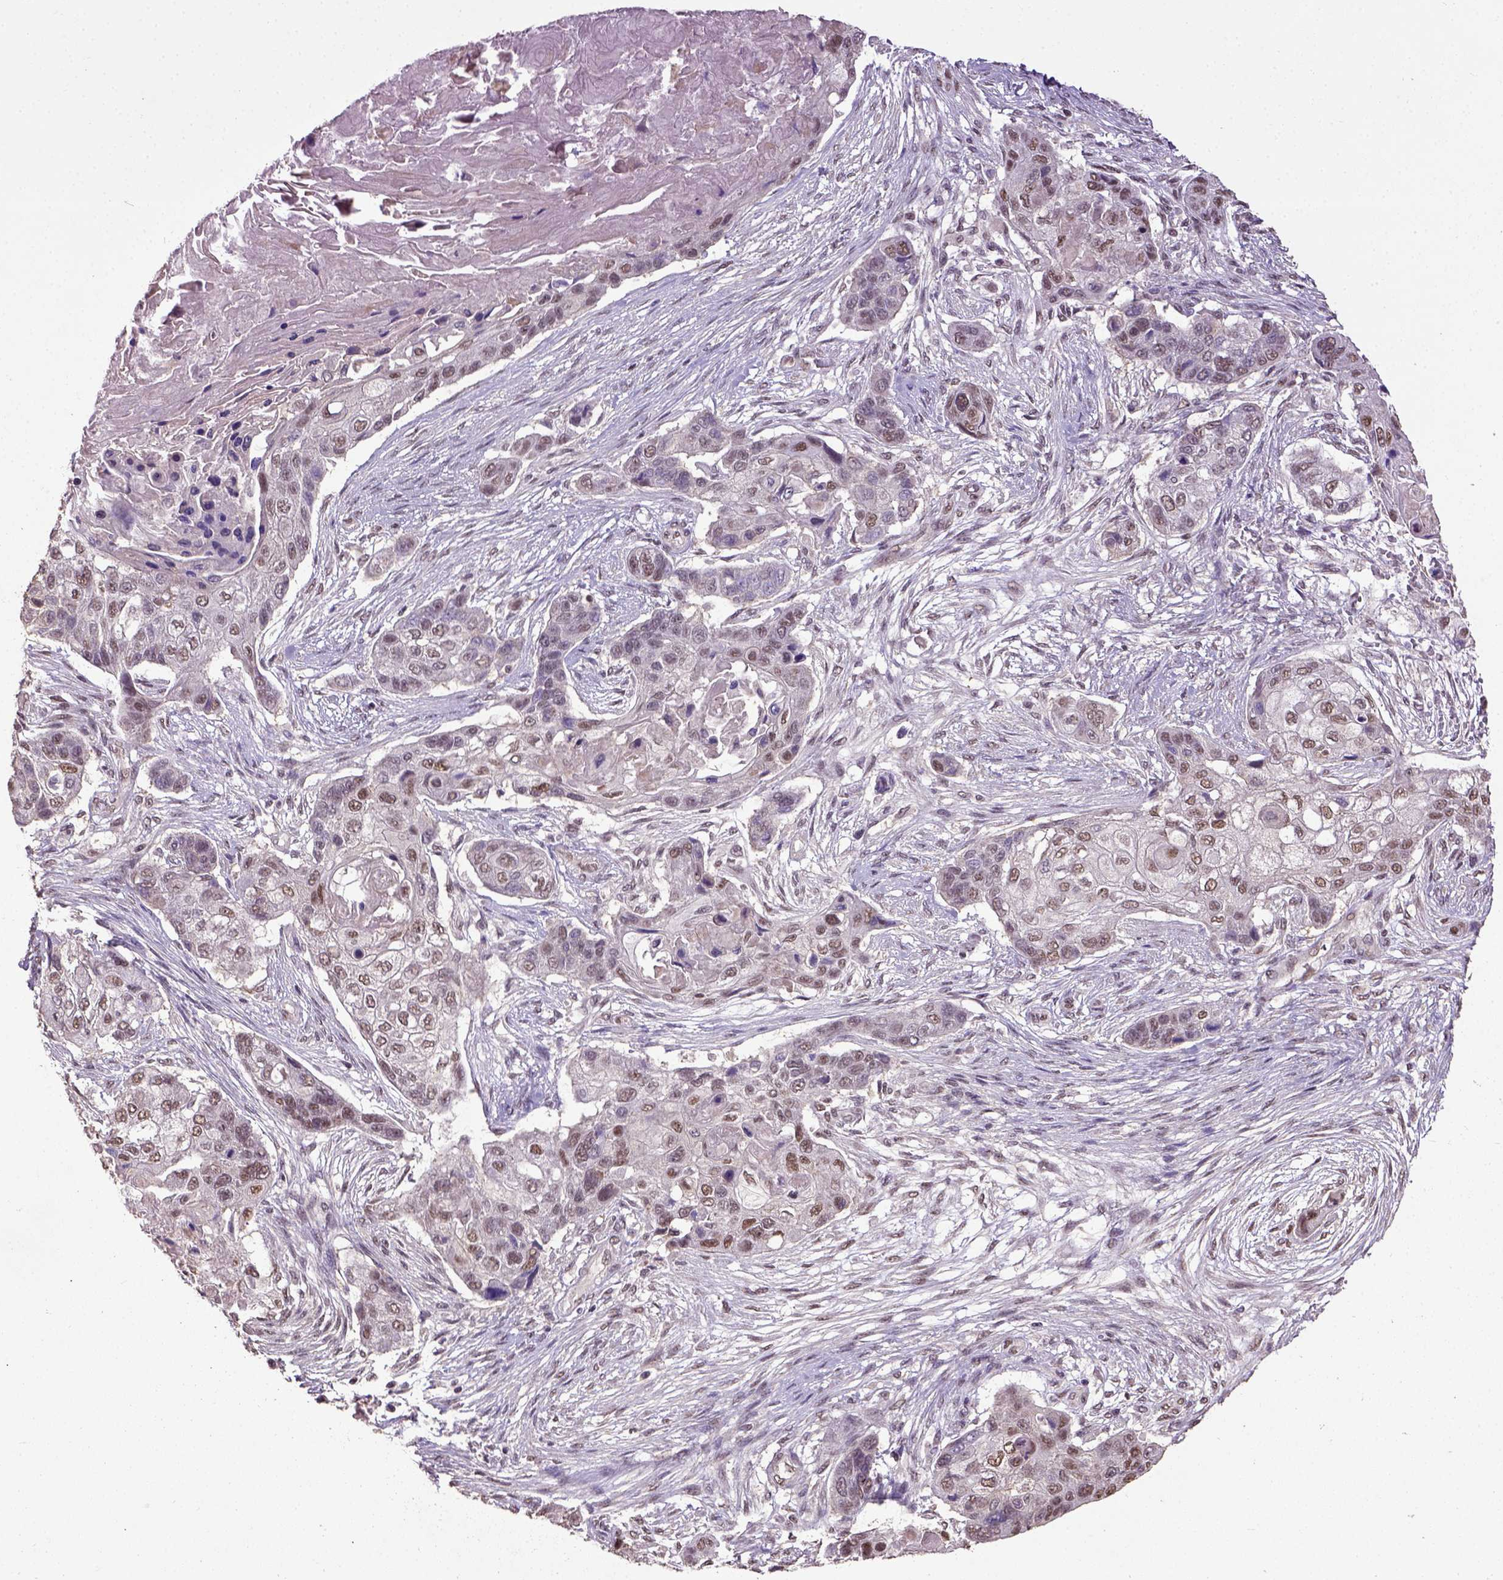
{"staining": {"intensity": "moderate", "quantity": ">75%", "location": "nuclear"}, "tissue": "lung cancer", "cell_type": "Tumor cells", "image_type": "cancer", "snomed": [{"axis": "morphology", "description": "Squamous cell carcinoma, NOS"}, {"axis": "topography", "description": "Lung"}], "caption": "Immunohistochemical staining of human lung cancer (squamous cell carcinoma) reveals moderate nuclear protein expression in about >75% of tumor cells.", "gene": "UBA3", "patient": {"sex": "male", "age": 69}}